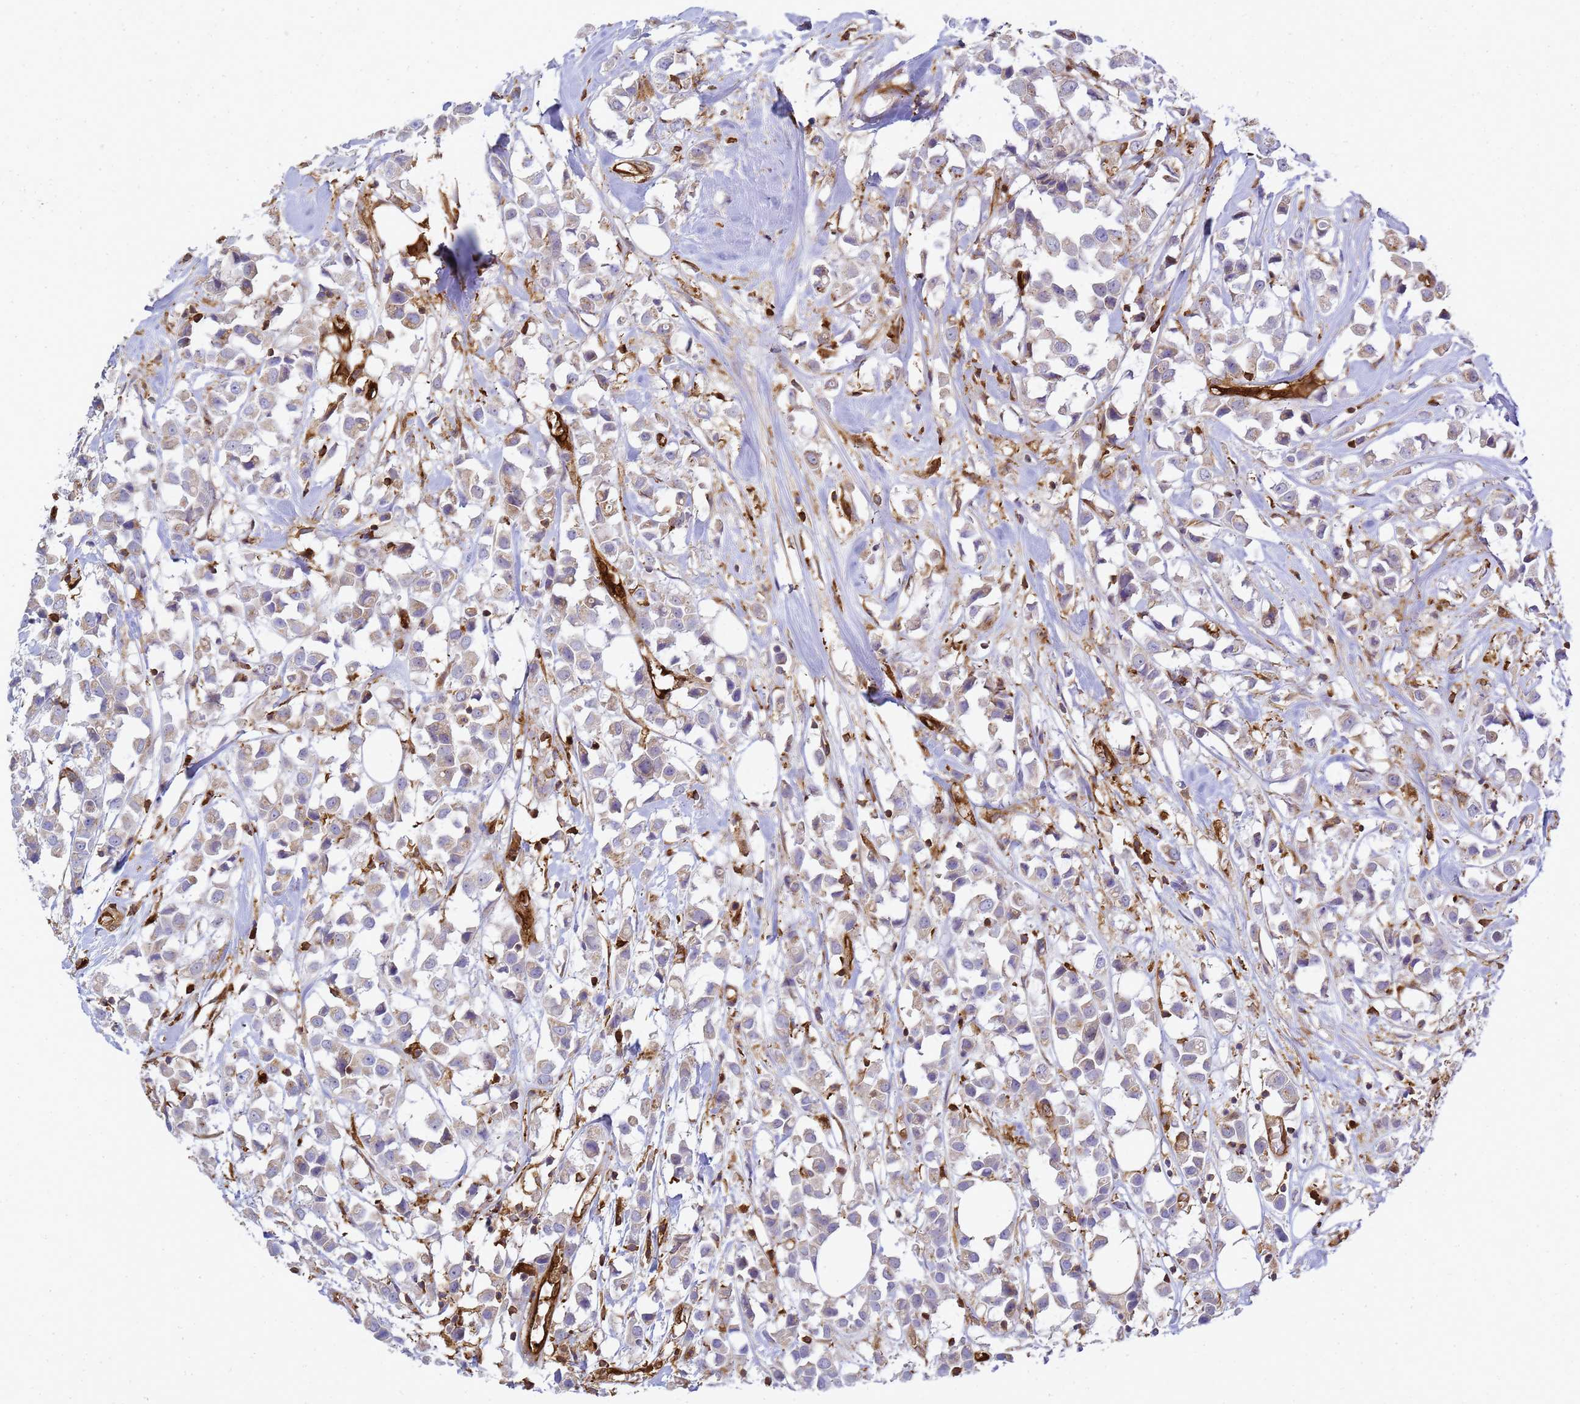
{"staining": {"intensity": "weak", "quantity": "<25%", "location": "cytoplasmic/membranous"}, "tissue": "breast cancer", "cell_type": "Tumor cells", "image_type": "cancer", "snomed": [{"axis": "morphology", "description": "Duct carcinoma"}, {"axis": "topography", "description": "Breast"}], "caption": "Breast intraductal carcinoma was stained to show a protein in brown. There is no significant staining in tumor cells.", "gene": "ZBTB8OS", "patient": {"sex": "female", "age": 61}}